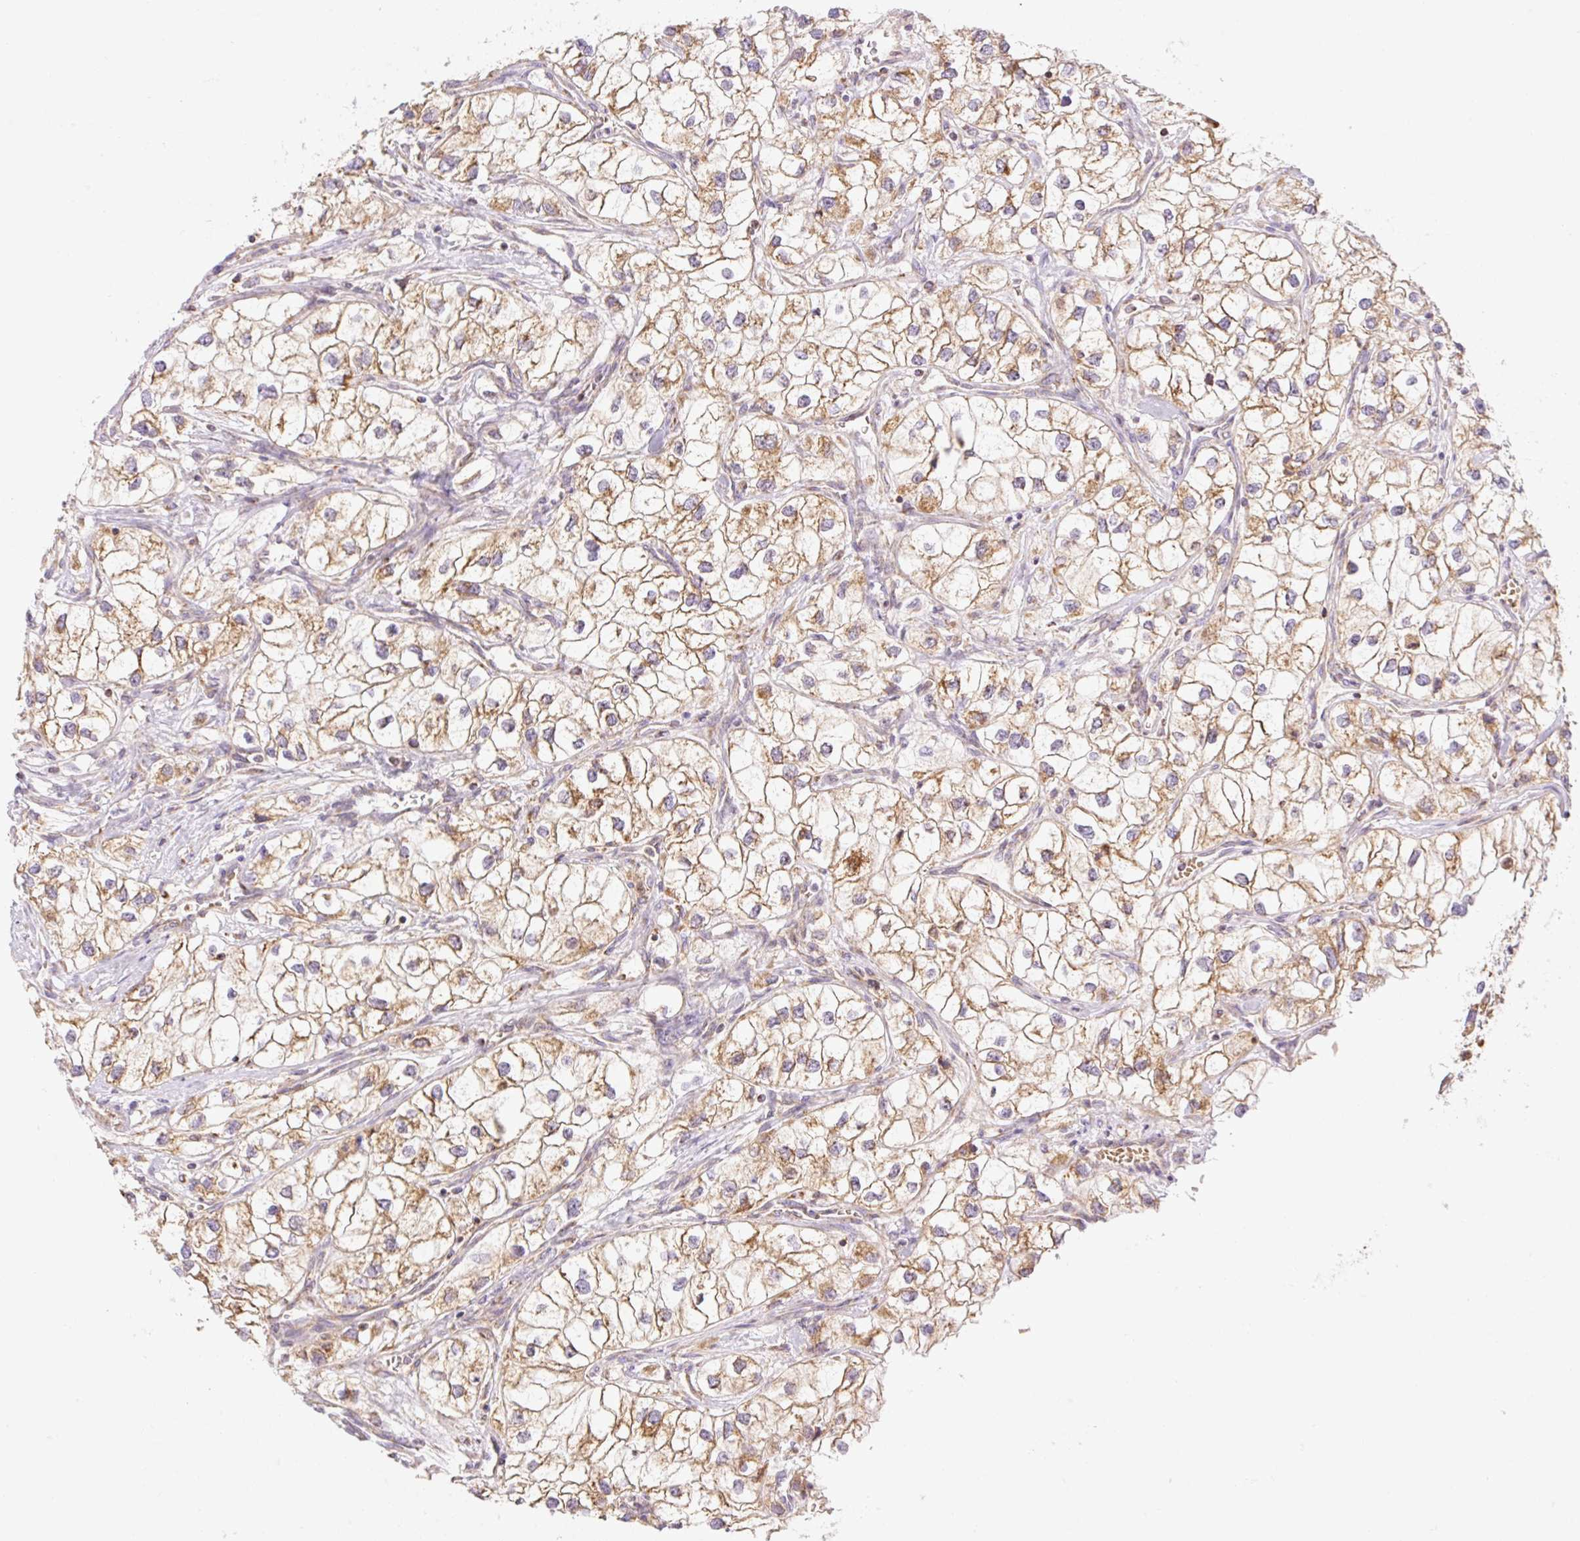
{"staining": {"intensity": "moderate", "quantity": ">75%", "location": "cytoplasmic/membranous"}, "tissue": "renal cancer", "cell_type": "Tumor cells", "image_type": "cancer", "snomed": [{"axis": "morphology", "description": "Adenocarcinoma, NOS"}, {"axis": "topography", "description": "Kidney"}], "caption": "DAB immunohistochemical staining of human adenocarcinoma (renal) exhibits moderate cytoplasmic/membranous protein positivity in approximately >75% of tumor cells.", "gene": "GOSR2", "patient": {"sex": "male", "age": 59}}